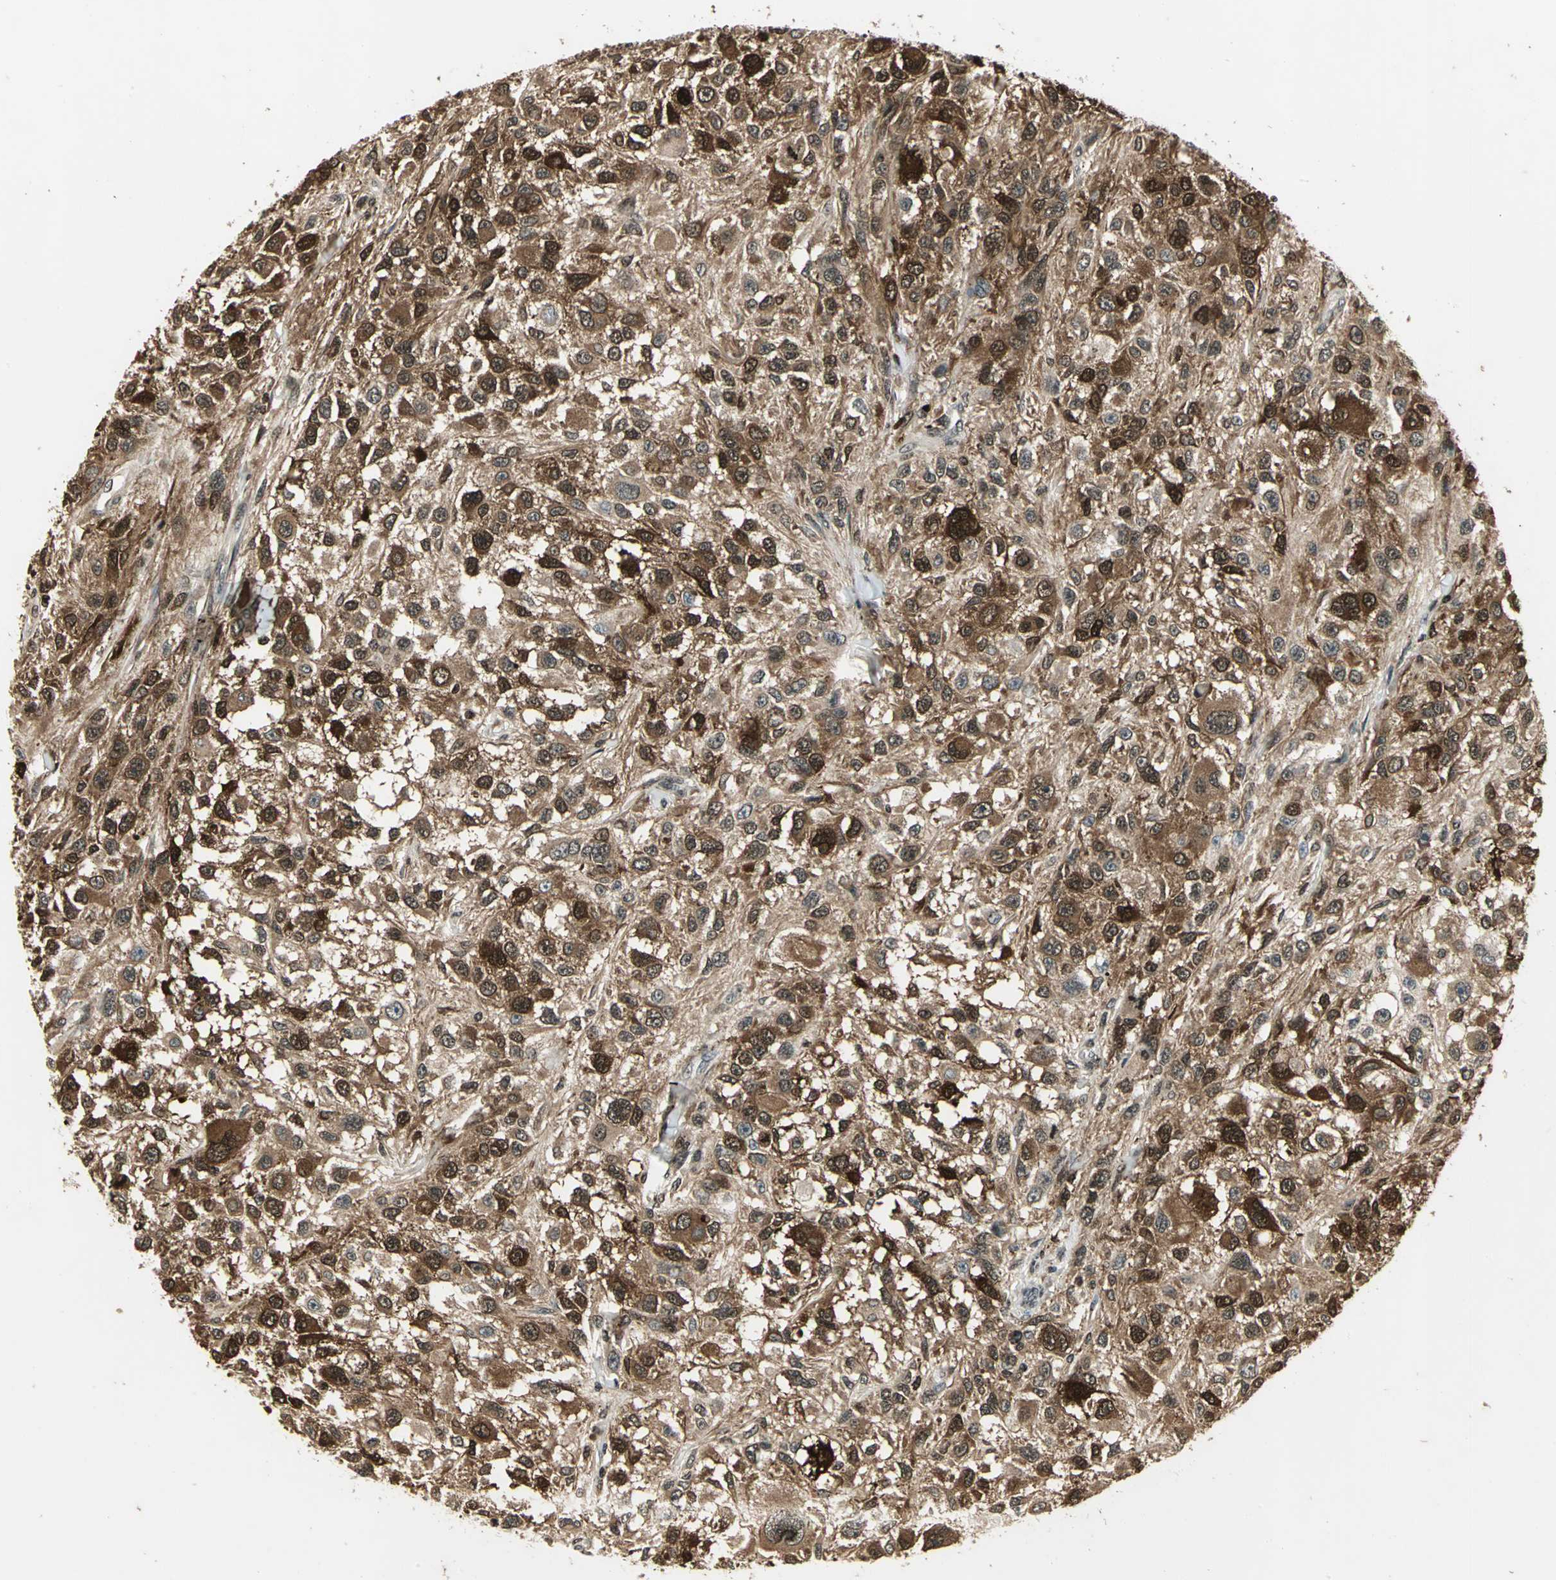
{"staining": {"intensity": "strong", "quantity": ">75%", "location": "cytoplasmic/membranous,nuclear"}, "tissue": "melanoma", "cell_type": "Tumor cells", "image_type": "cancer", "snomed": [{"axis": "morphology", "description": "Necrosis, NOS"}, {"axis": "morphology", "description": "Malignant melanoma, NOS"}, {"axis": "topography", "description": "Skin"}], "caption": "DAB (3,3'-diaminobenzidine) immunohistochemical staining of human malignant melanoma demonstrates strong cytoplasmic/membranous and nuclear protein staining in about >75% of tumor cells.", "gene": "LGALS3", "patient": {"sex": "female", "age": 87}}